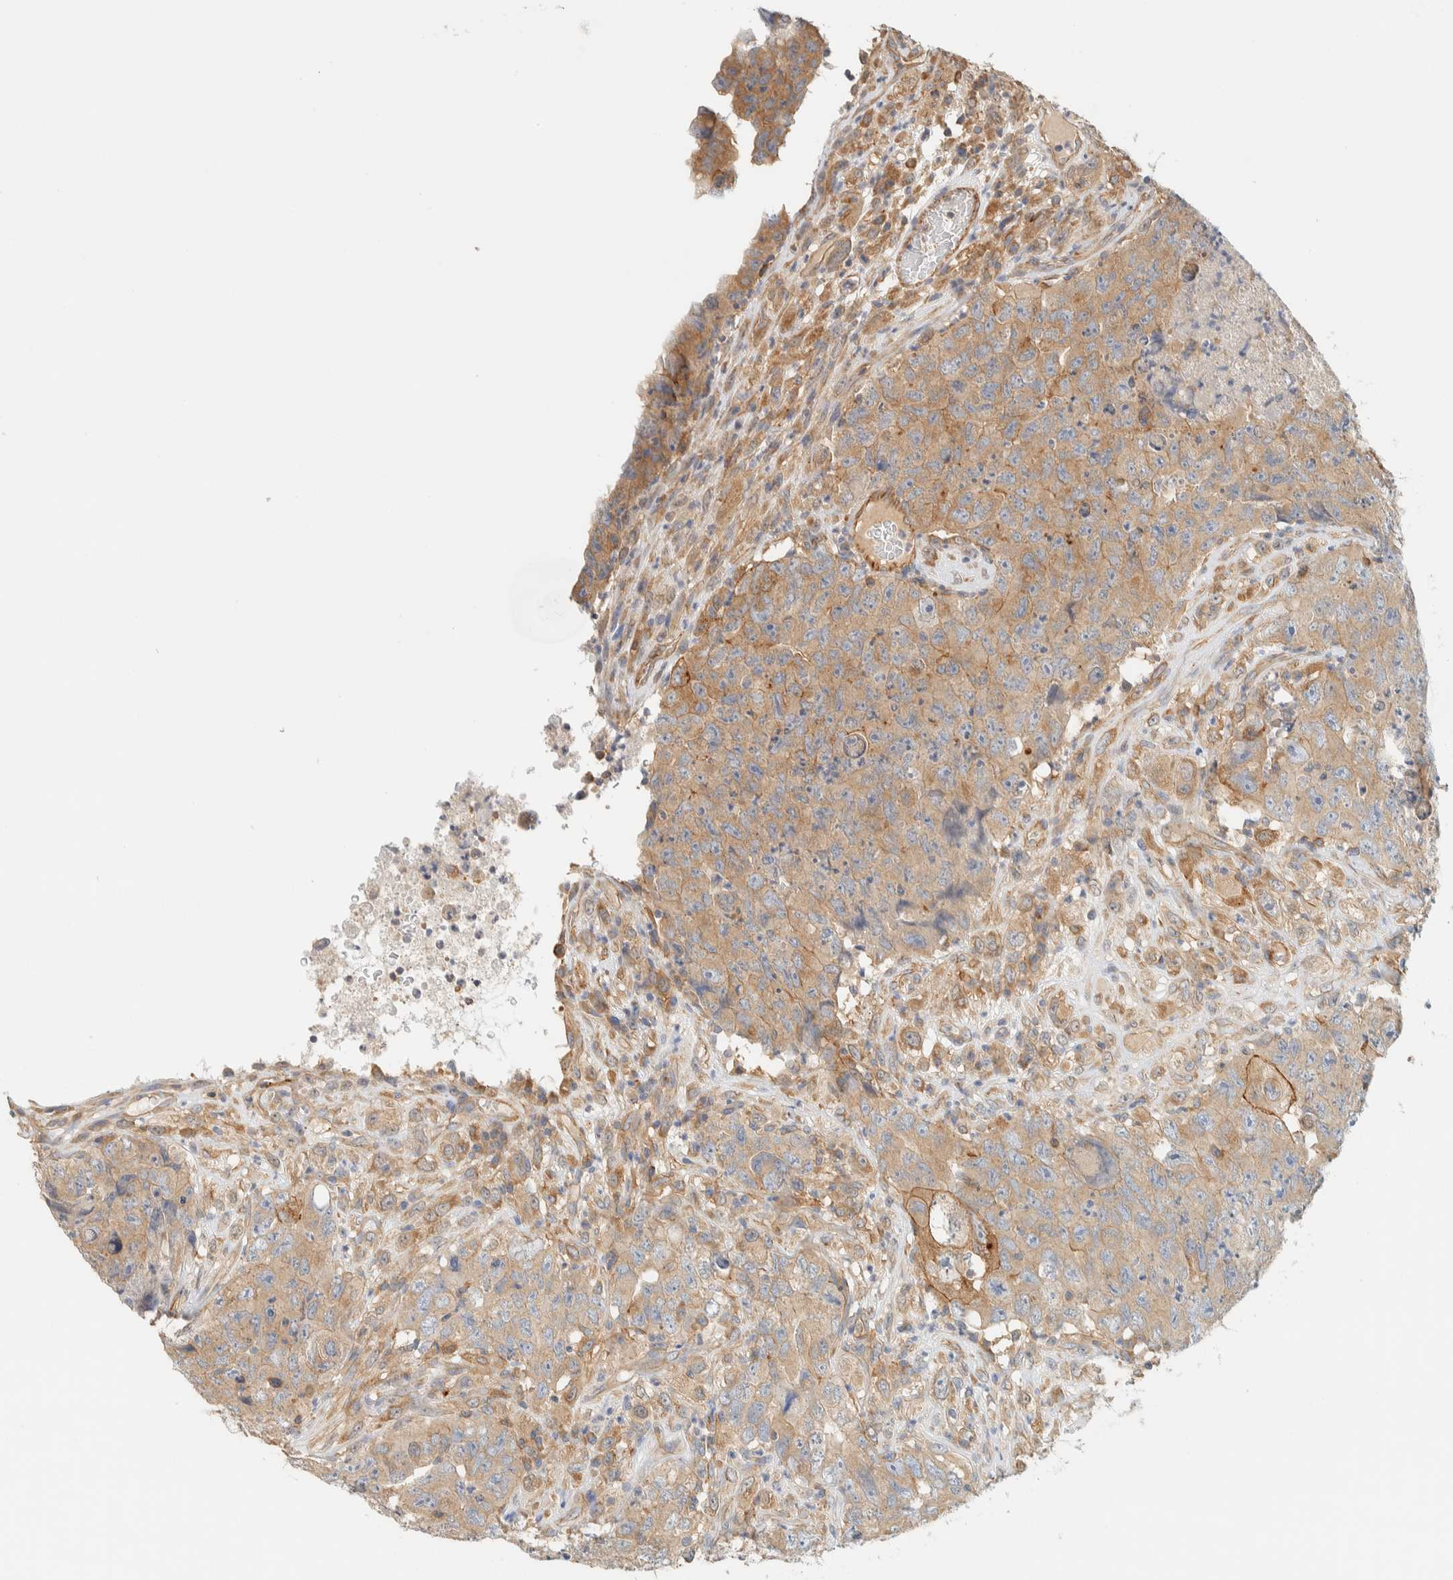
{"staining": {"intensity": "weak", "quantity": ">75%", "location": "cytoplasmic/membranous"}, "tissue": "testis cancer", "cell_type": "Tumor cells", "image_type": "cancer", "snomed": [{"axis": "morphology", "description": "Carcinoma, Embryonal, NOS"}, {"axis": "topography", "description": "Testis"}], "caption": "Human testis cancer (embryonal carcinoma) stained with a brown dye shows weak cytoplasmic/membranous positive positivity in about >75% of tumor cells.", "gene": "LIMA1", "patient": {"sex": "male", "age": 32}}